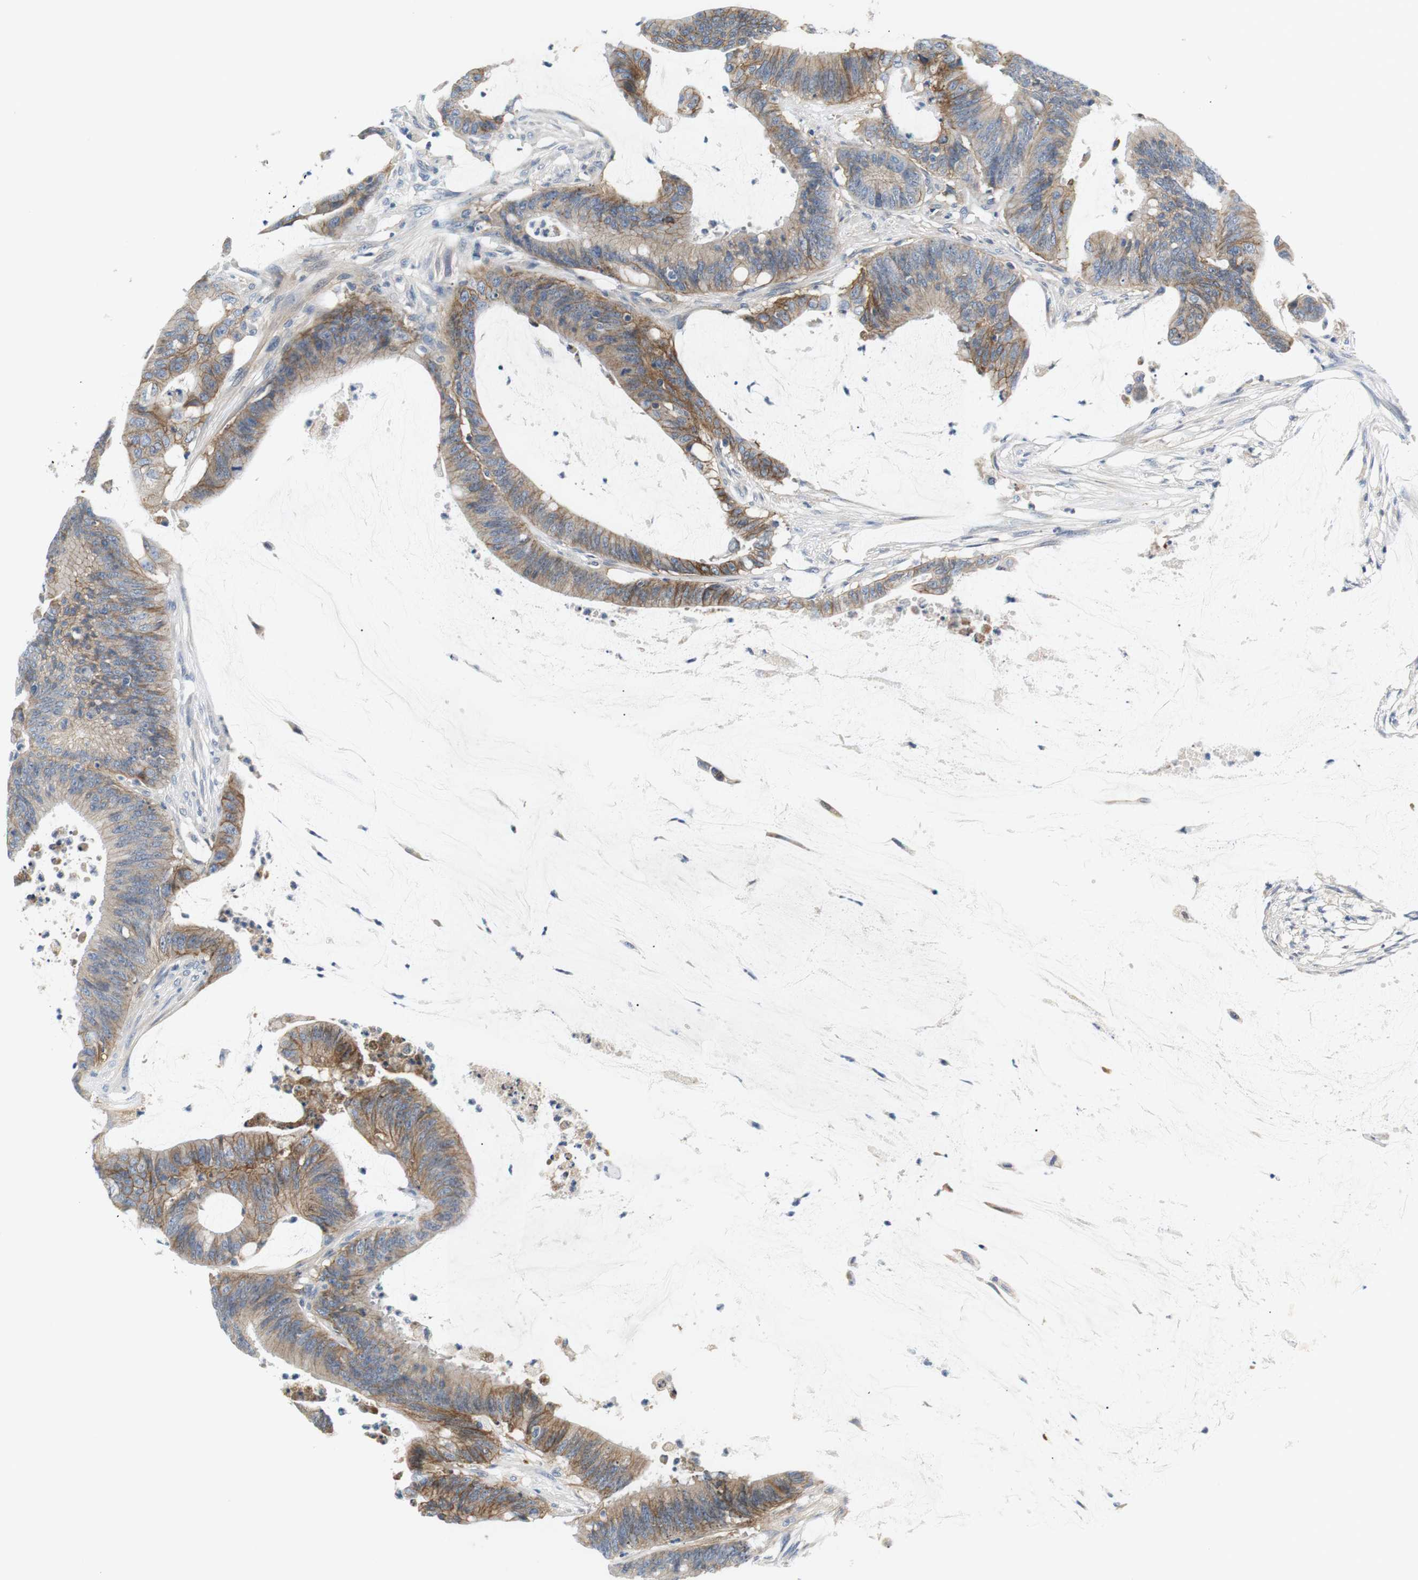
{"staining": {"intensity": "moderate", "quantity": "25%-75%", "location": "cytoplasmic/membranous"}, "tissue": "colorectal cancer", "cell_type": "Tumor cells", "image_type": "cancer", "snomed": [{"axis": "morphology", "description": "Adenocarcinoma, NOS"}, {"axis": "topography", "description": "Rectum"}], "caption": "There is medium levels of moderate cytoplasmic/membranous positivity in tumor cells of colorectal adenocarcinoma, as demonstrated by immunohistochemical staining (brown color).", "gene": "SLC30A1", "patient": {"sex": "female", "age": 66}}